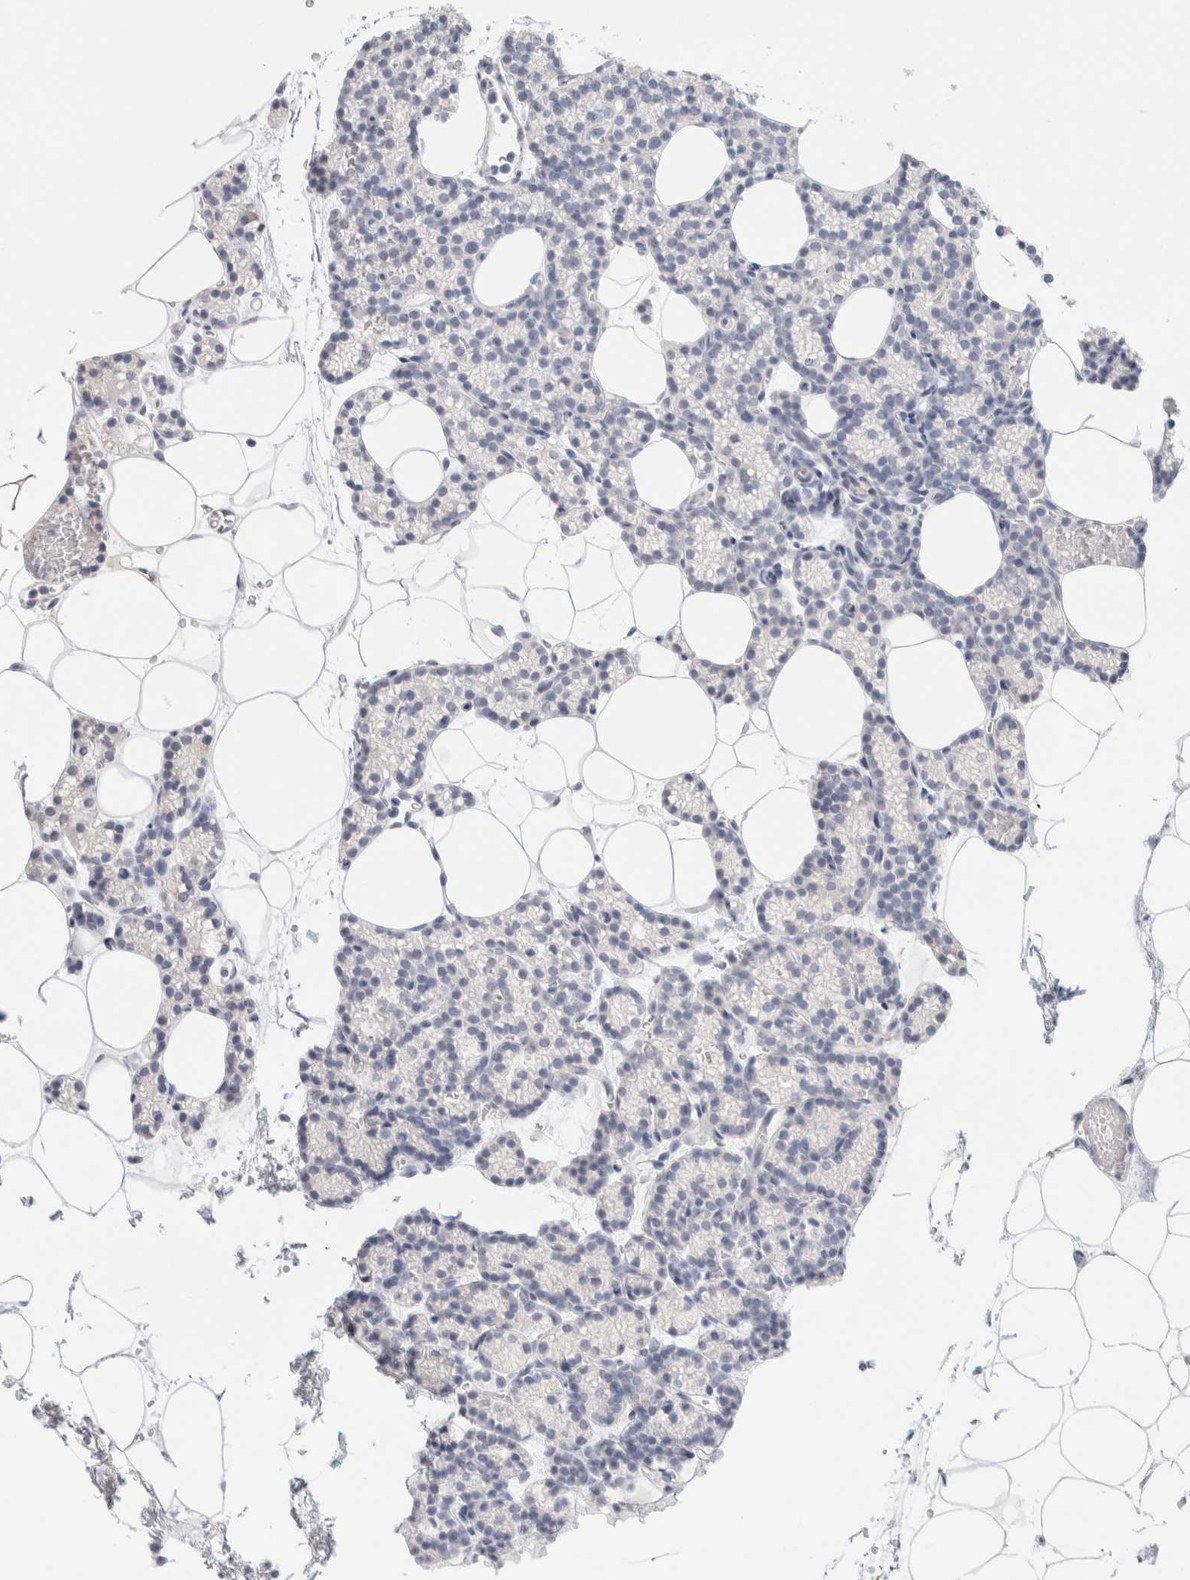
{"staining": {"intensity": "negative", "quantity": "none", "location": "none"}, "tissue": "parathyroid gland", "cell_type": "Glandular cells", "image_type": "normal", "snomed": [{"axis": "morphology", "description": "Normal tissue, NOS"}, {"axis": "topography", "description": "Parathyroid gland"}], "caption": "DAB immunohistochemical staining of normal human parathyroid gland reveals no significant expression in glandular cells.", "gene": "RTN4", "patient": {"sex": "male", "age": 58}}